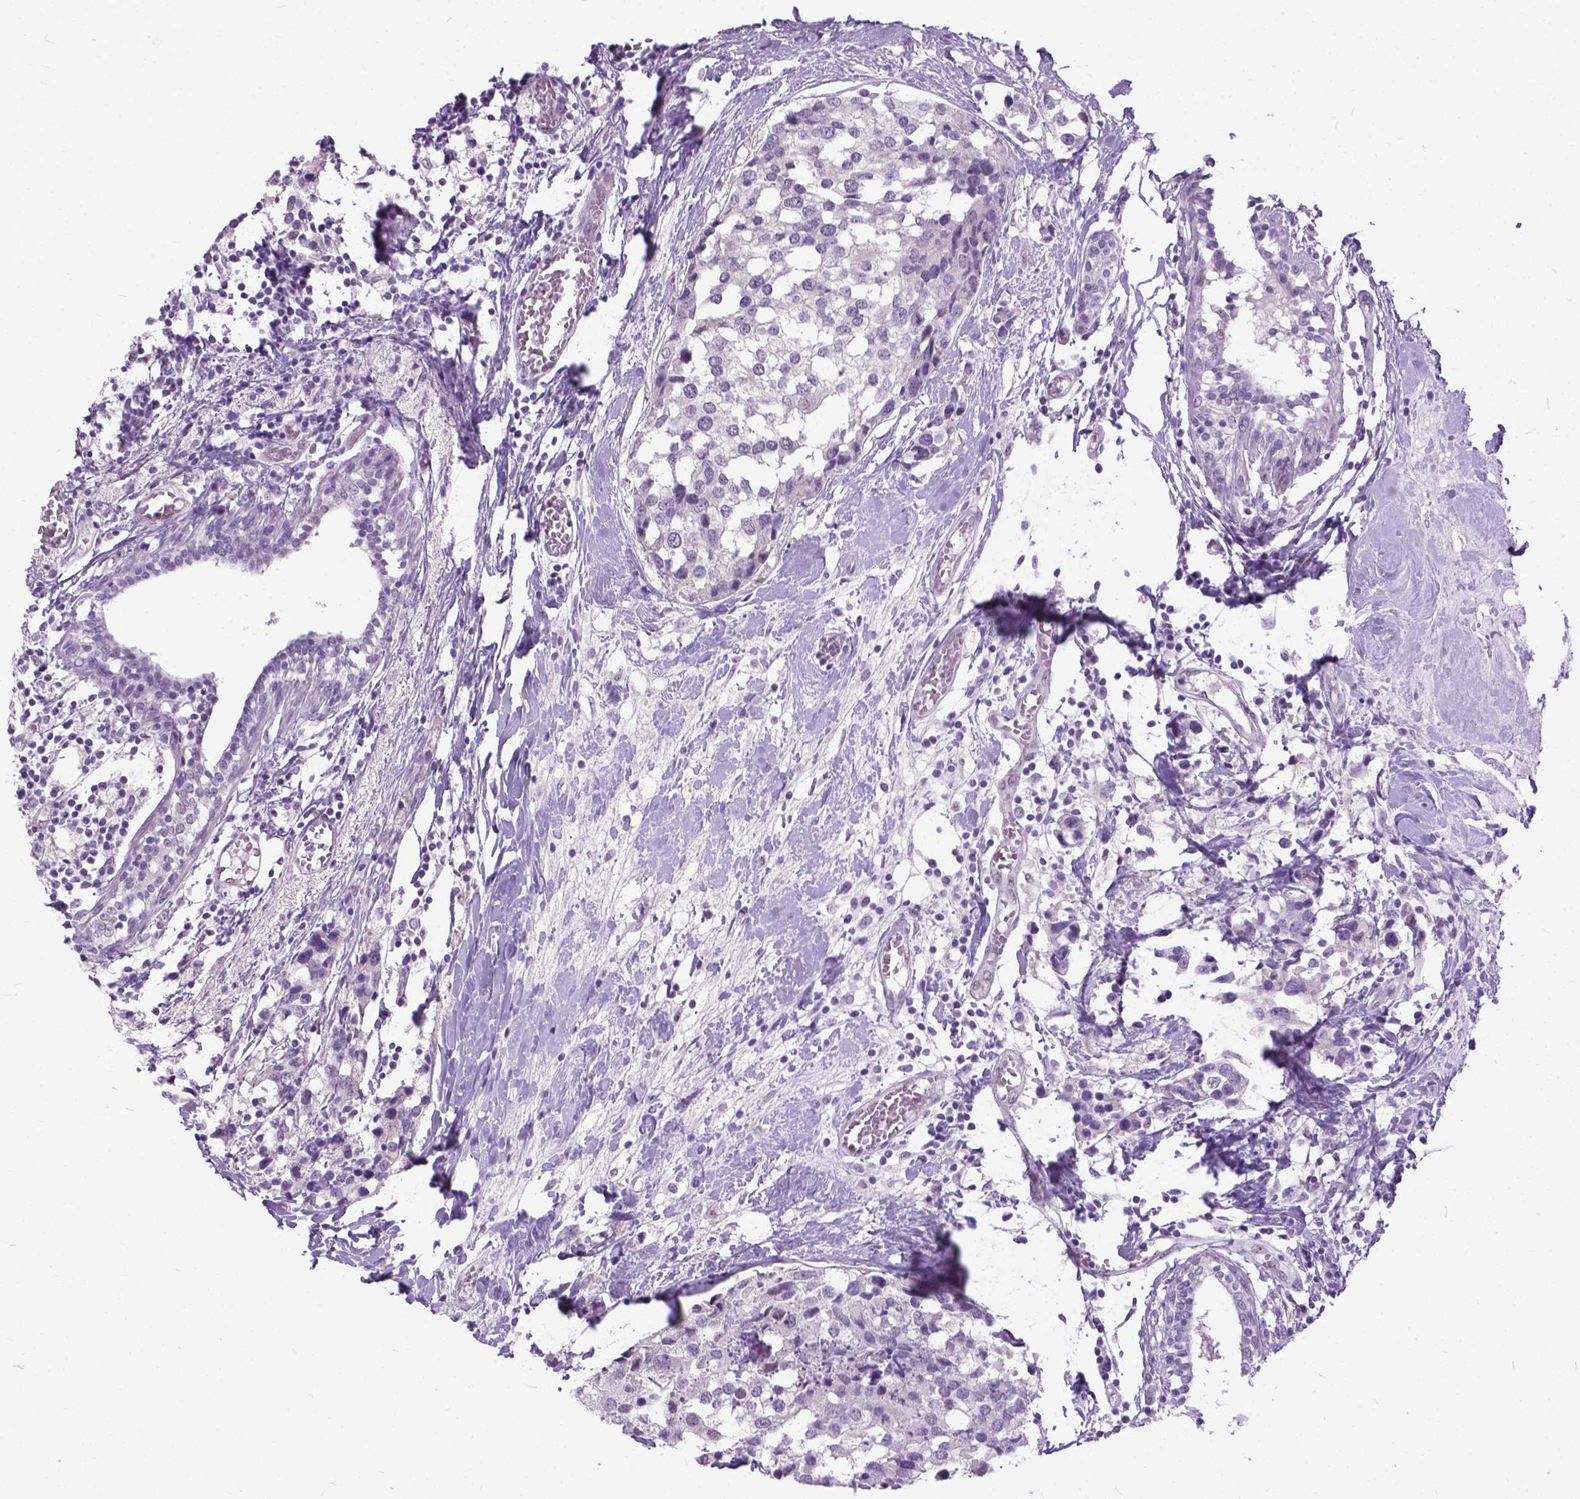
{"staining": {"intensity": "negative", "quantity": "none", "location": "none"}, "tissue": "breast cancer", "cell_type": "Tumor cells", "image_type": "cancer", "snomed": [{"axis": "morphology", "description": "Lobular carcinoma"}, {"axis": "topography", "description": "Breast"}], "caption": "This photomicrograph is of breast cancer (lobular carcinoma) stained with immunohistochemistry to label a protein in brown with the nuclei are counter-stained blue. There is no expression in tumor cells.", "gene": "APCDD1L", "patient": {"sex": "female", "age": 59}}